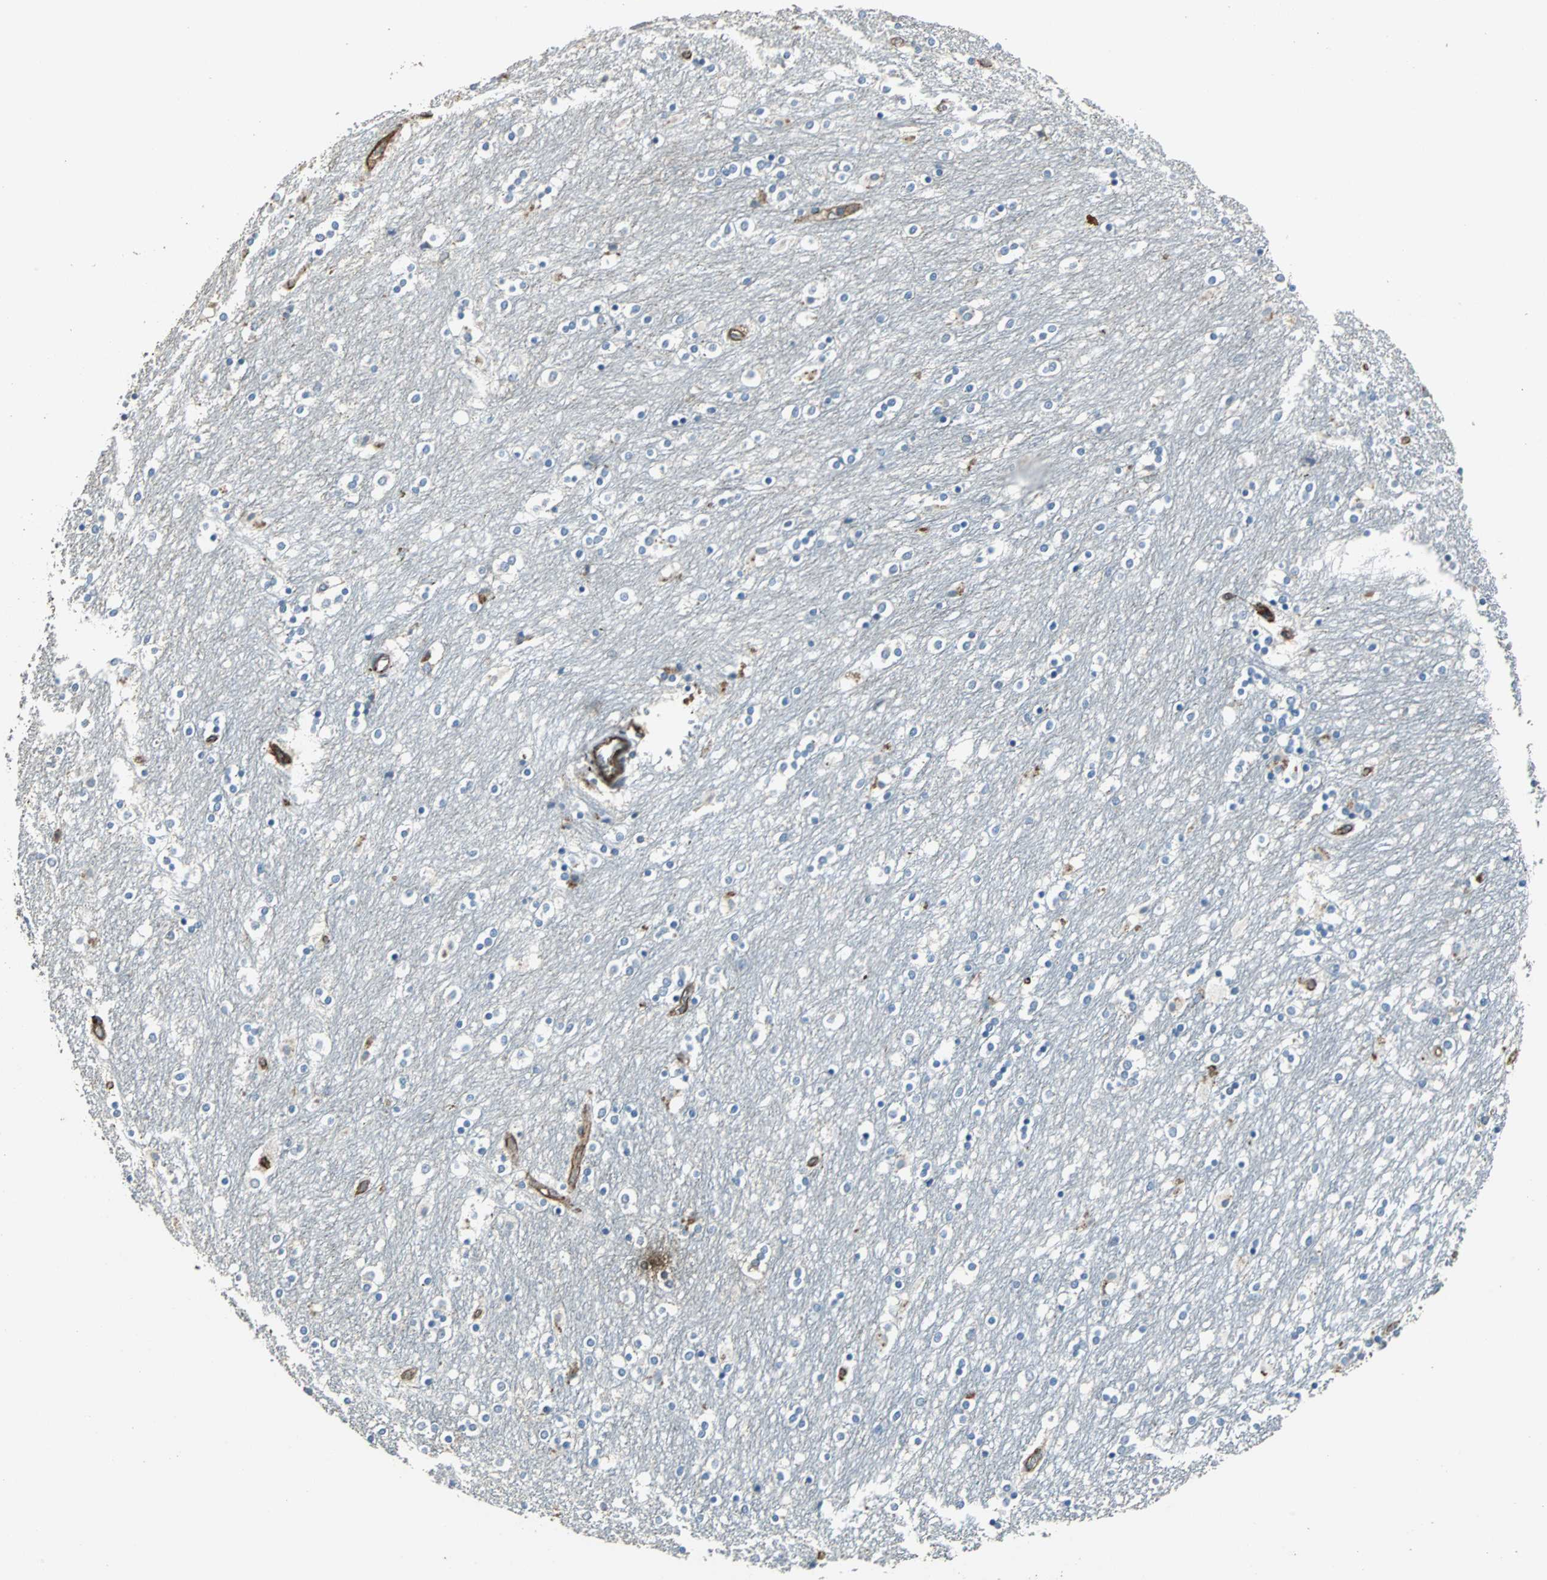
{"staining": {"intensity": "negative", "quantity": "none", "location": "none"}, "tissue": "caudate", "cell_type": "Glial cells", "image_type": "normal", "snomed": [{"axis": "morphology", "description": "Normal tissue, NOS"}, {"axis": "topography", "description": "Lateral ventricle wall"}], "caption": "Histopathology image shows no protein positivity in glial cells of normal caudate. Nuclei are stained in blue.", "gene": "F11R", "patient": {"sex": "female", "age": 54}}